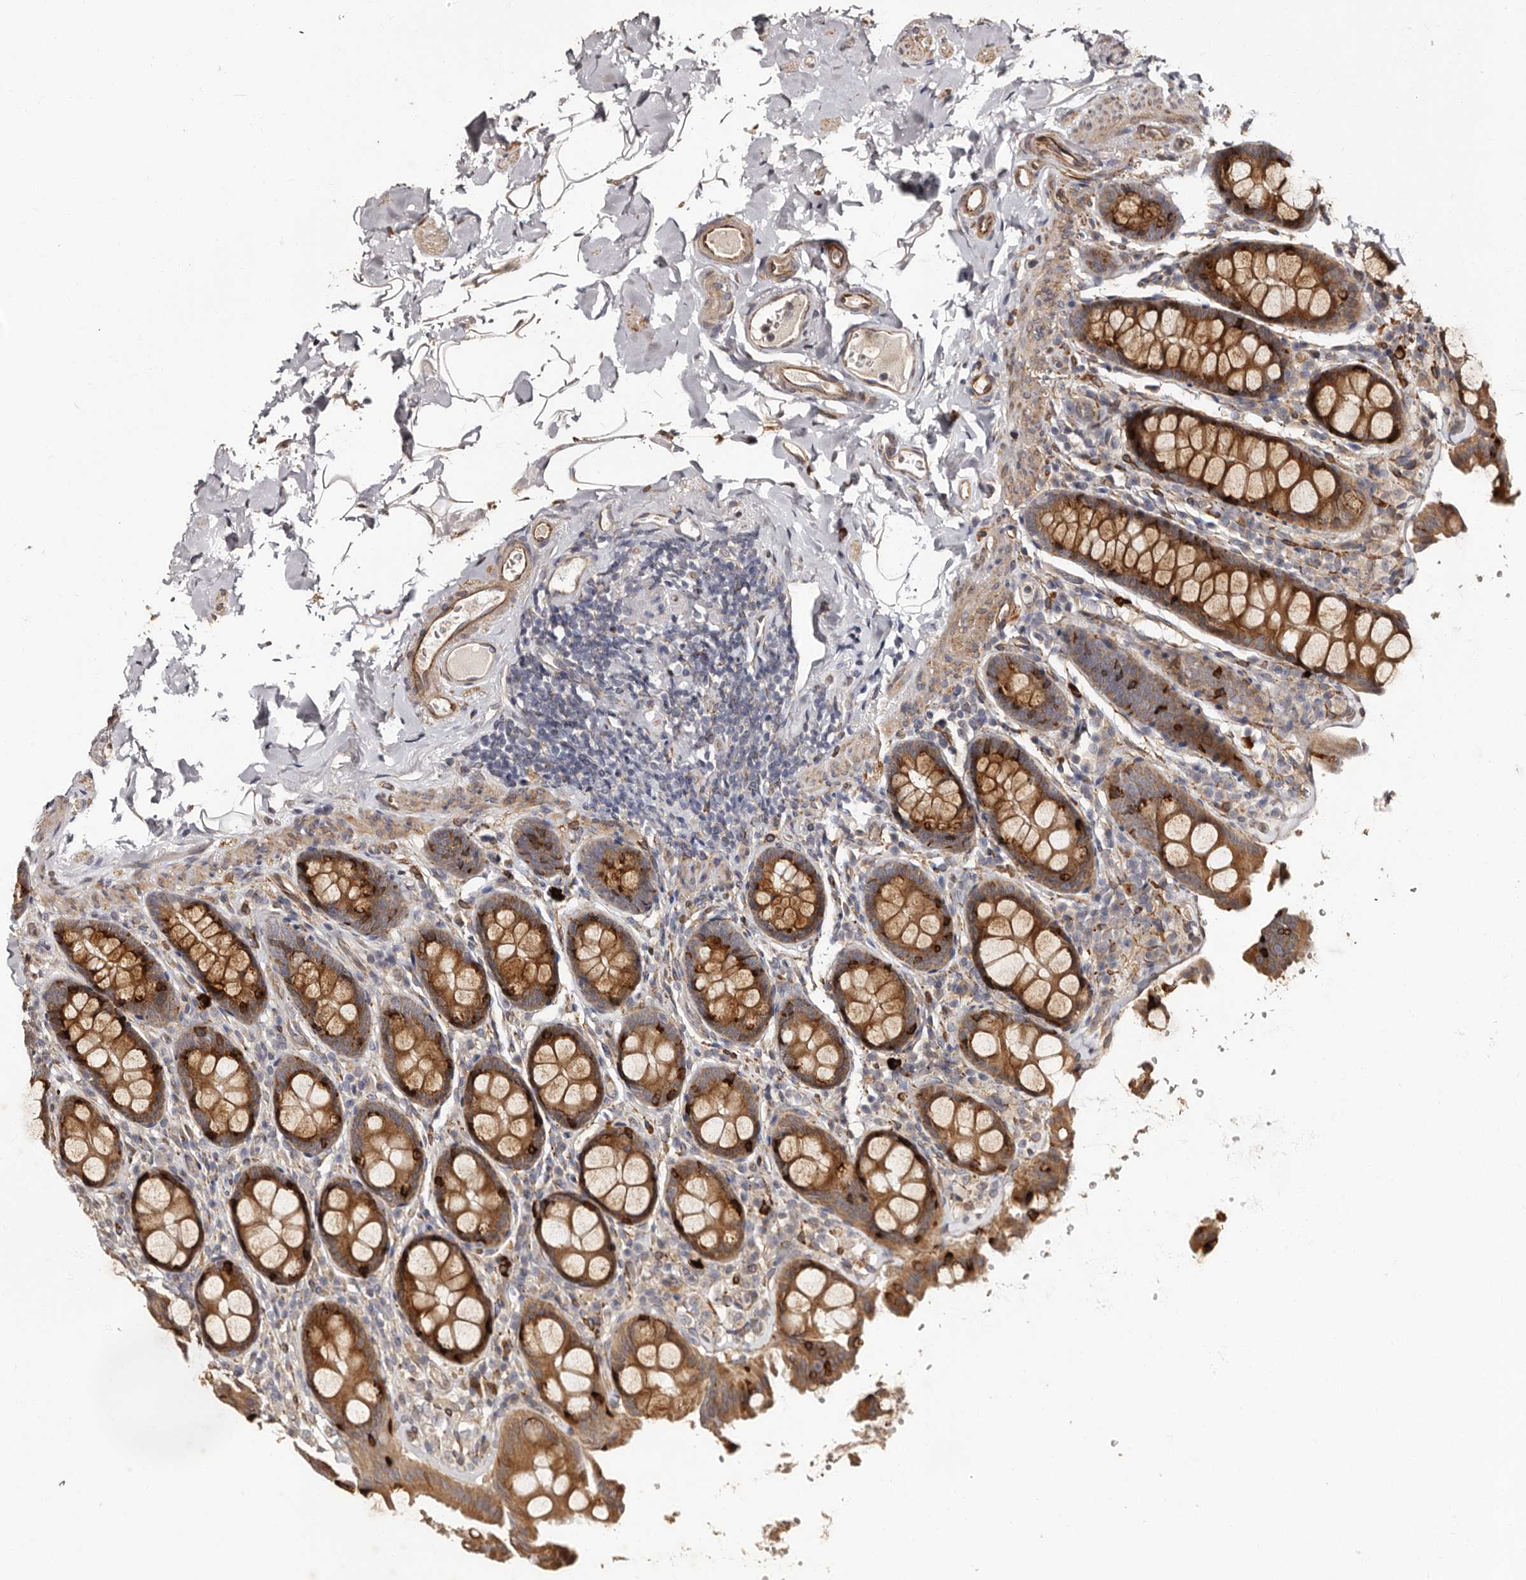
{"staining": {"intensity": "moderate", "quantity": ">75%", "location": "cytoplasmic/membranous"}, "tissue": "colon", "cell_type": "Endothelial cells", "image_type": "normal", "snomed": [{"axis": "morphology", "description": "Normal tissue, NOS"}, {"axis": "topography", "description": "Colon"}, {"axis": "topography", "description": "Peripheral nerve tissue"}], "caption": "IHC photomicrograph of benign human colon stained for a protein (brown), which shows medium levels of moderate cytoplasmic/membranous positivity in about >75% of endothelial cells.", "gene": "TBC1D22B", "patient": {"sex": "female", "age": 61}}